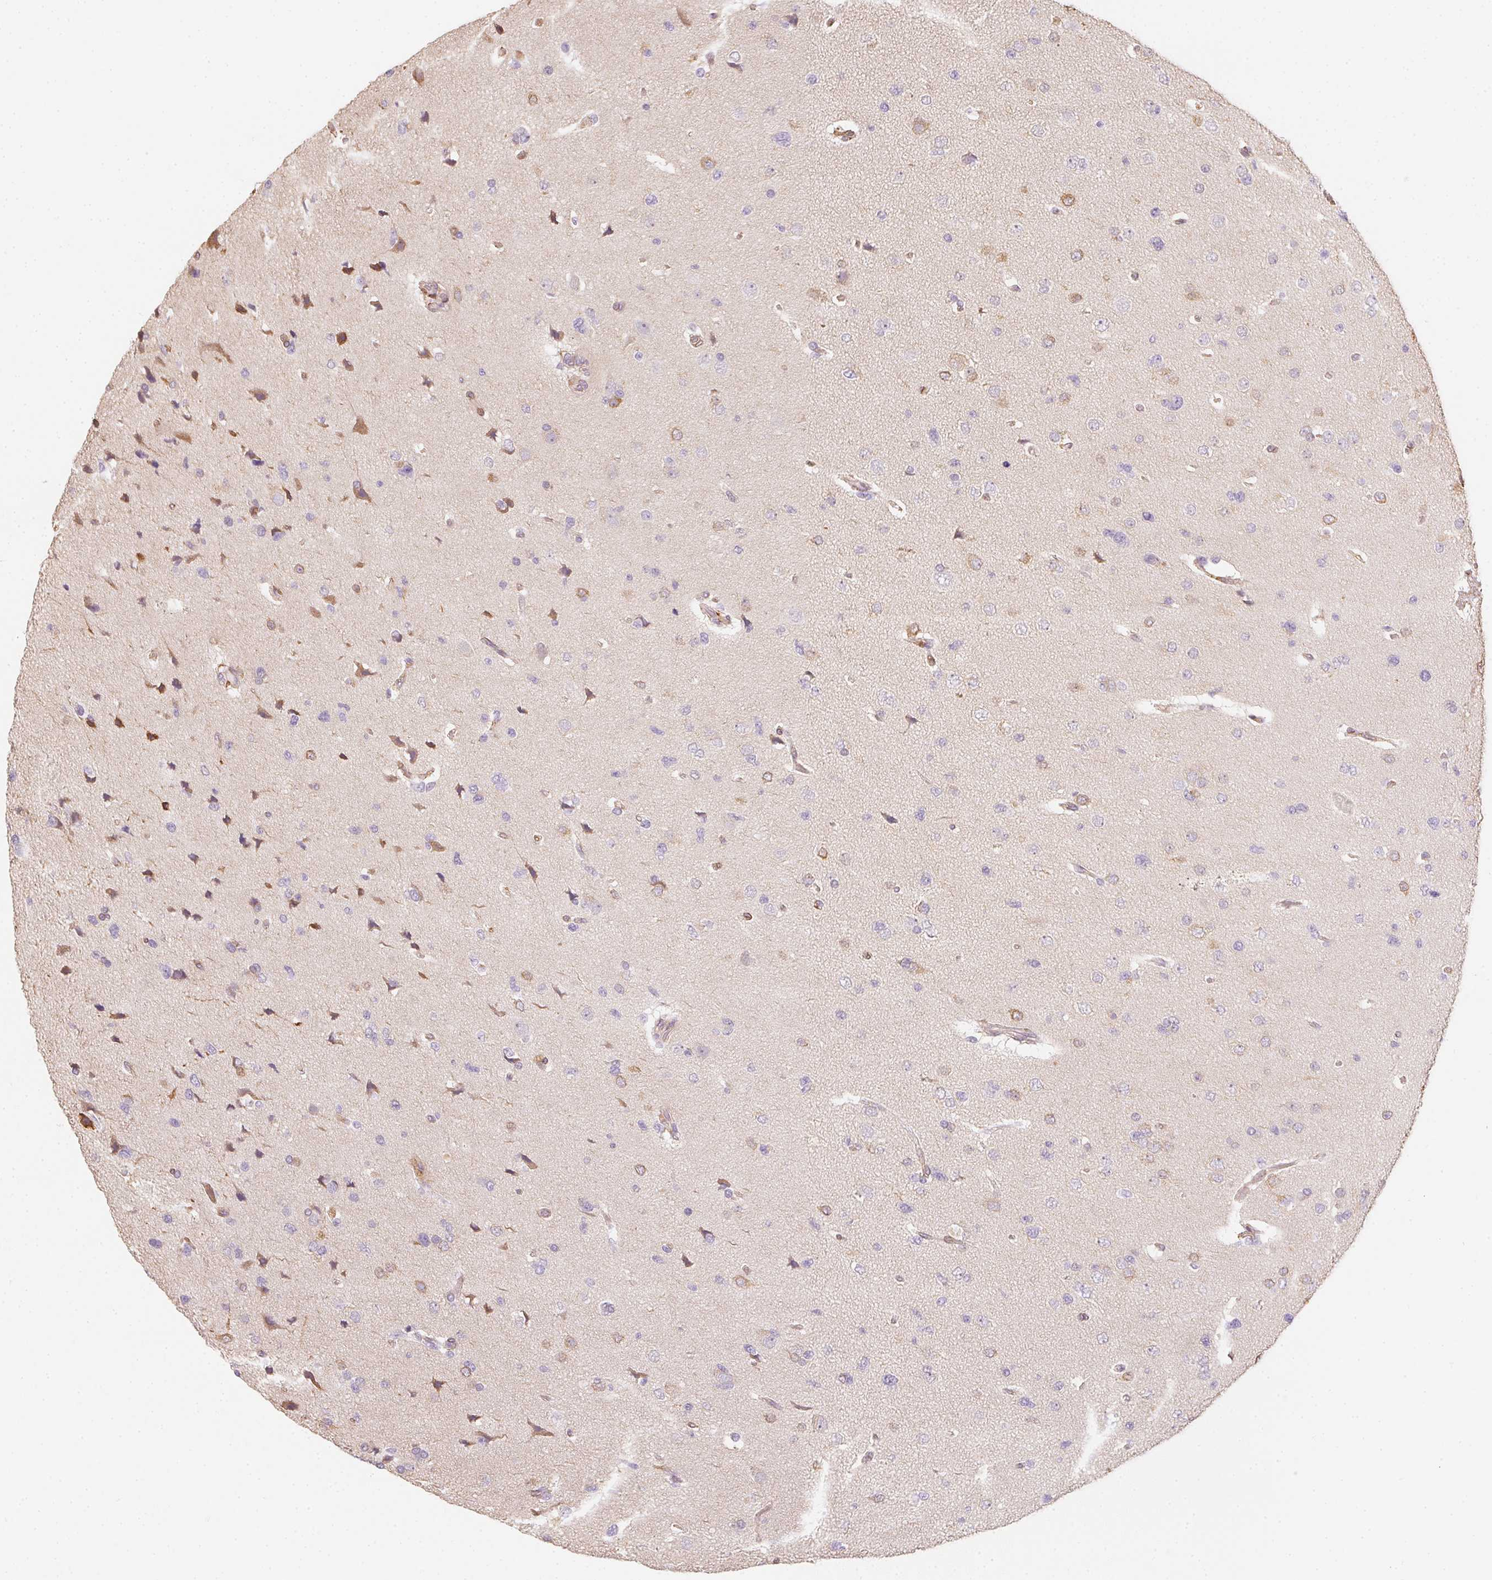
{"staining": {"intensity": "negative", "quantity": "none", "location": "none"}, "tissue": "glioma", "cell_type": "Tumor cells", "image_type": "cancer", "snomed": [{"axis": "morphology", "description": "Glioma, malignant, Low grade"}, {"axis": "topography", "description": "Brain"}], "caption": "This image is of glioma stained with immunohistochemistry to label a protein in brown with the nuclei are counter-stained blue. There is no staining in tumor cells. Nuclei are stained in blue.", "gene": "RSBN1", "patient": {"sex": "female", "age": 55}}